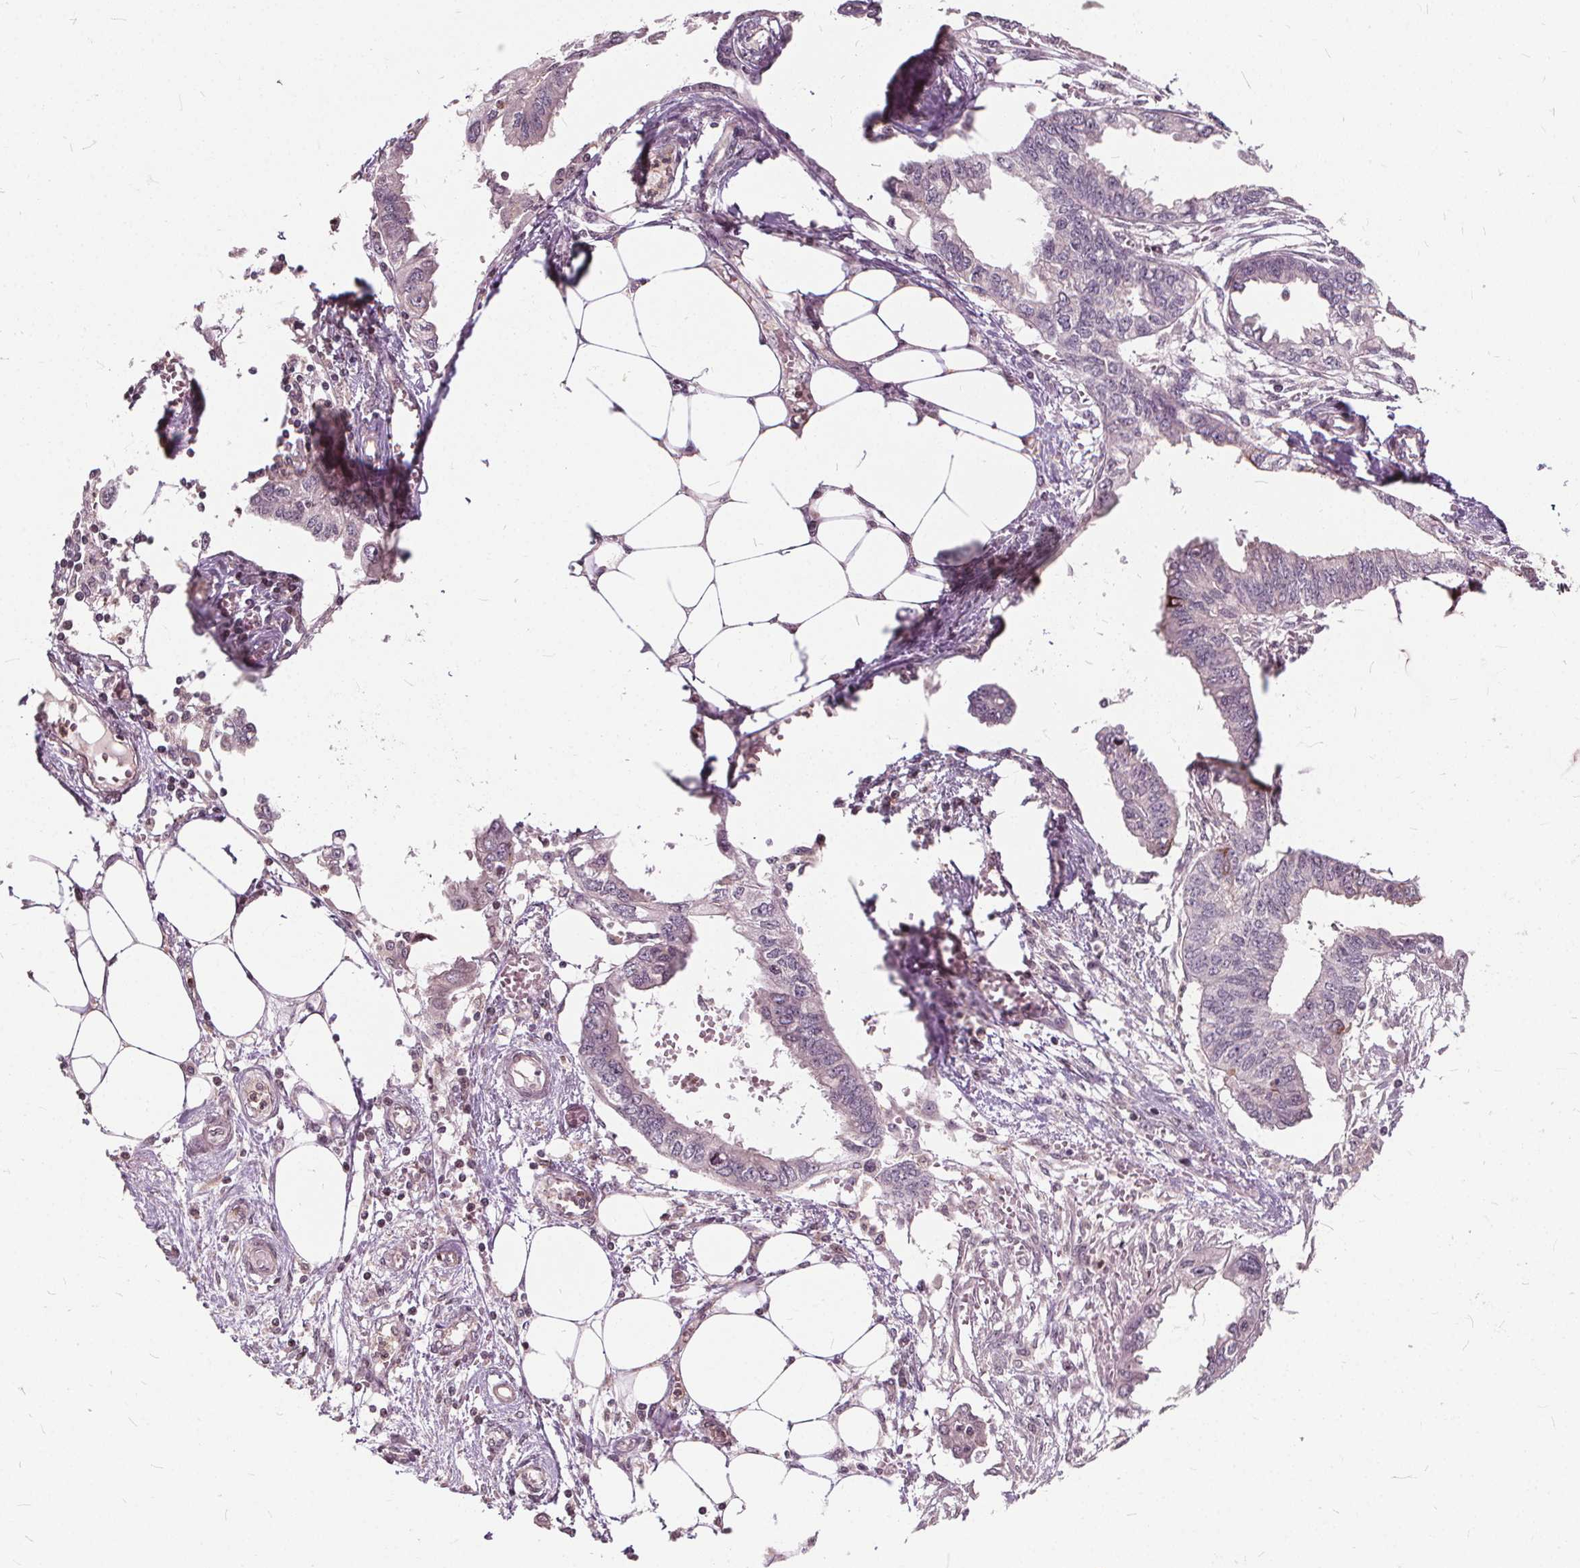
{"staining": {"intensity": "negative", "quantity": "none", "location": "none"}, "tissue": "endometrial cancer", "cell_type": "Tumor cells", "image_type": "cancer", "snomed": [{"axis": "morphology", "description": "Adenocarcinoma, NOS"}, {"axis": "morphology", "description": "Adenocarcinoma, metastatic, NOS"}, {"axis": "topography", "description": "Adipose tissue"}, {"axis": "topography", "description": "Endometrium"}], "caption": "Tumor cells show no significant protein staining in endometrial adenocarcinoma.", "gene": "INPP5E", "patient": {"sex": "female", "age": 67}}